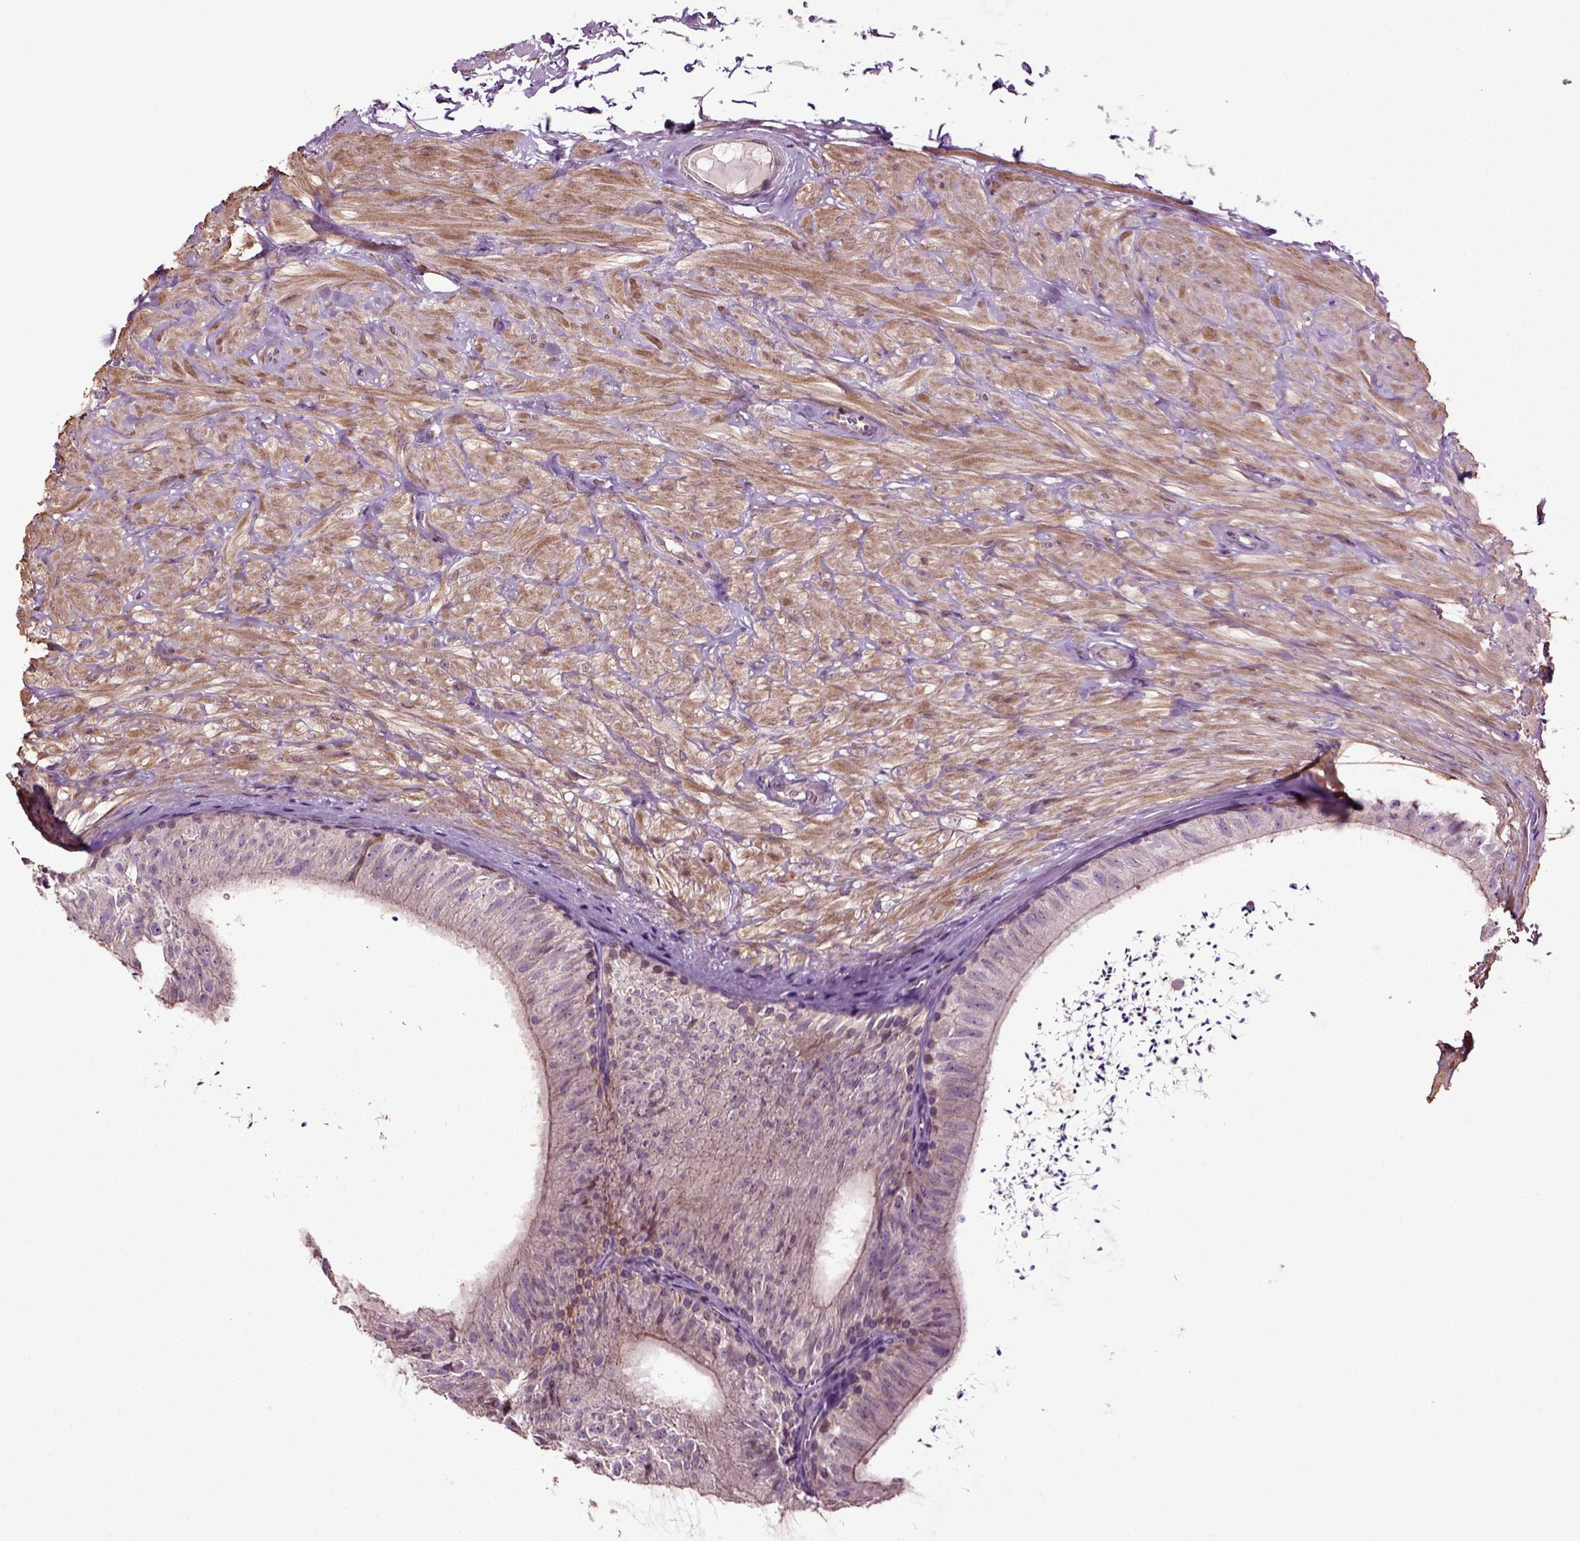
{"staining": {"intensity": "moderate", "quantity": "<25%", "location": "nuclear"}, "tissue": "epididymis", "cell_type": "Glandular cells", "image_type": "normal", "snomed": [{"axis": "morphology", "description": "Normal tissue, NOS"}, {"axis": "topography", "description": "Epididymis"}], "caption": "Immunohistochemical staining of normal human epididymis demonstrates <25% levels of moderate nuclear protein positivity in about <25% of glandular cells.", "gene": "HAGHL", "patient": {"sex": "male", "age": 32}}